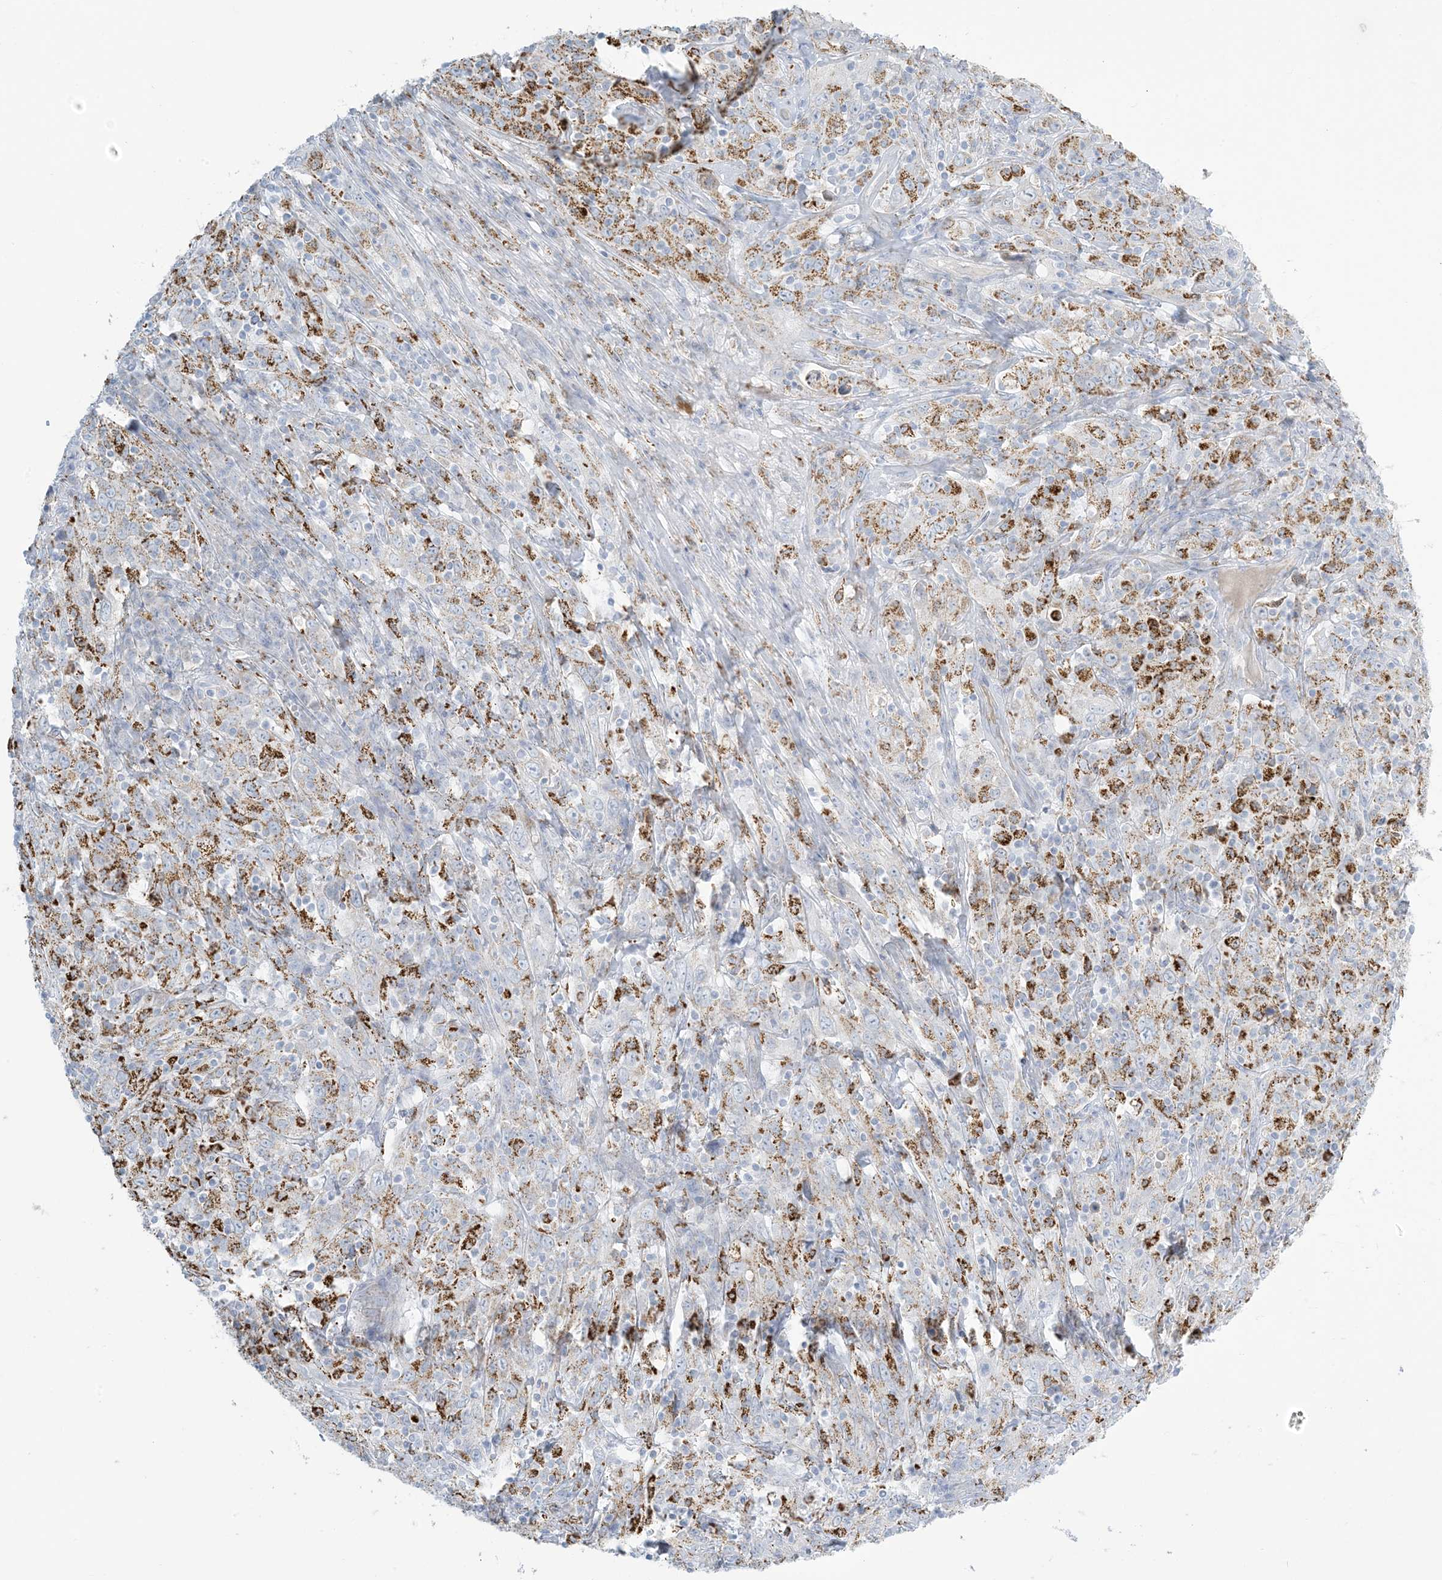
{"staining": {"intensity": "moderate", "quantity": ">75%", "location": "cytoplasmic/membranous"}, "tissue": "cervical cancer", "cell_type": "Tumor cells", "image_type": "cancer", "snomed": [{"axis": "morphology", "description": "Squamous cell carcinoma, NOS"}, {"axis": "topography", "description": "Cervix"}], "caption": "Cervical squamous cell carcinoma was stained to show a protein in brown. There is medium levels of moderate cytoplasmic/membranous staining in approximately >75% of tumor cells.", "gene": "ZDHHC4", "patient": {"sex": "female", "age": 46}}